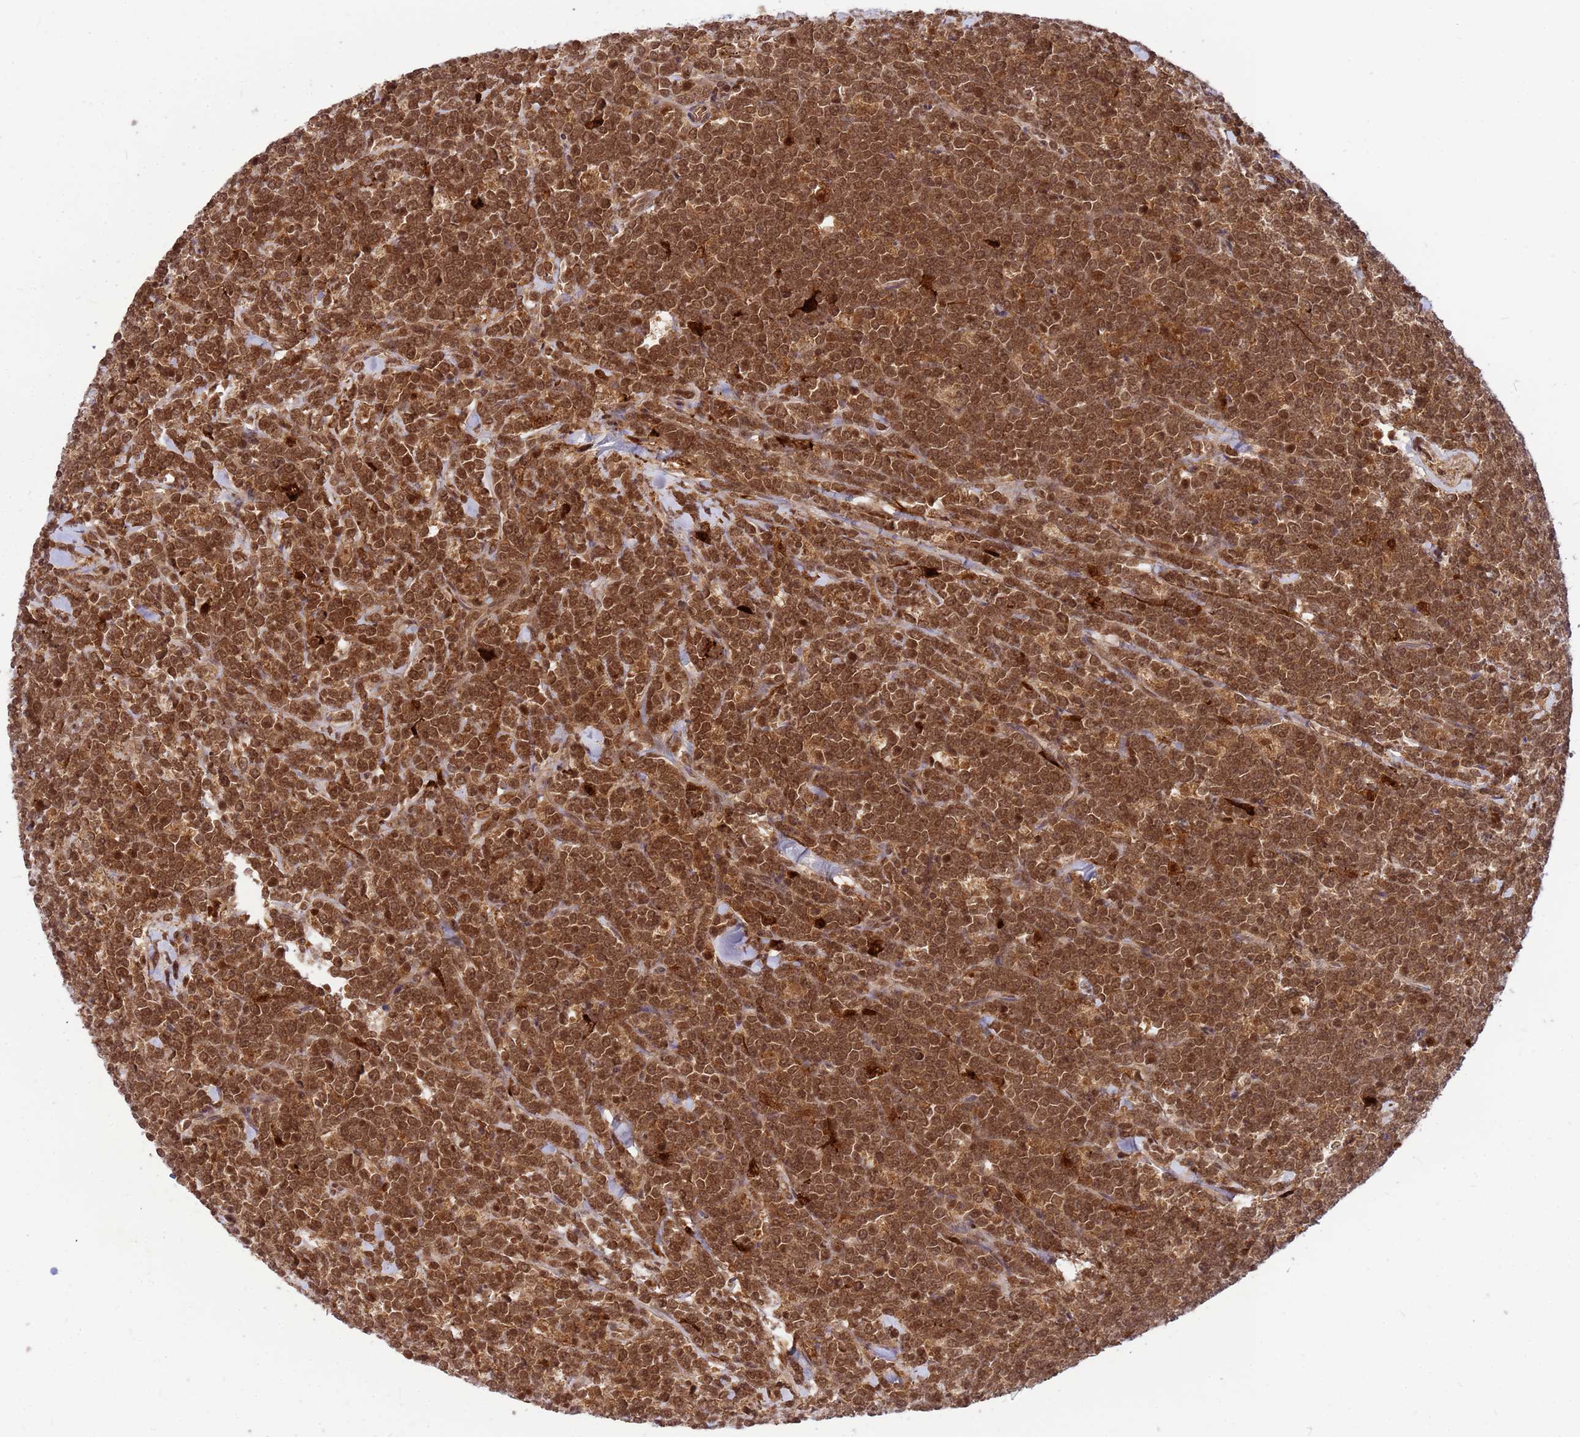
{"staining": {"intensity": "moderate", "quantity": ">75%", "location": "cytoplasmic/membranous,nuclear"}, "tissue": "lymphoma", "cell_type": "Tumor cells", "image_type": "cancer", "snomed": [{"axis": "morphology", "description": "Malignant lymphoma, non-Hodgkin's type, High grade"}, {"axis": "topography", "description": "Small intestine"}], "caption": "Brown immunohistochemical staining in human high-grade malignant lymphoma, non-Hodgkin's type reveals moderate cytoplasmic/membranous and nuclear staining in approximately >75% of tumor cells.", "gene": "ORM1", "patient": {"sex": "male", "age": 8}}